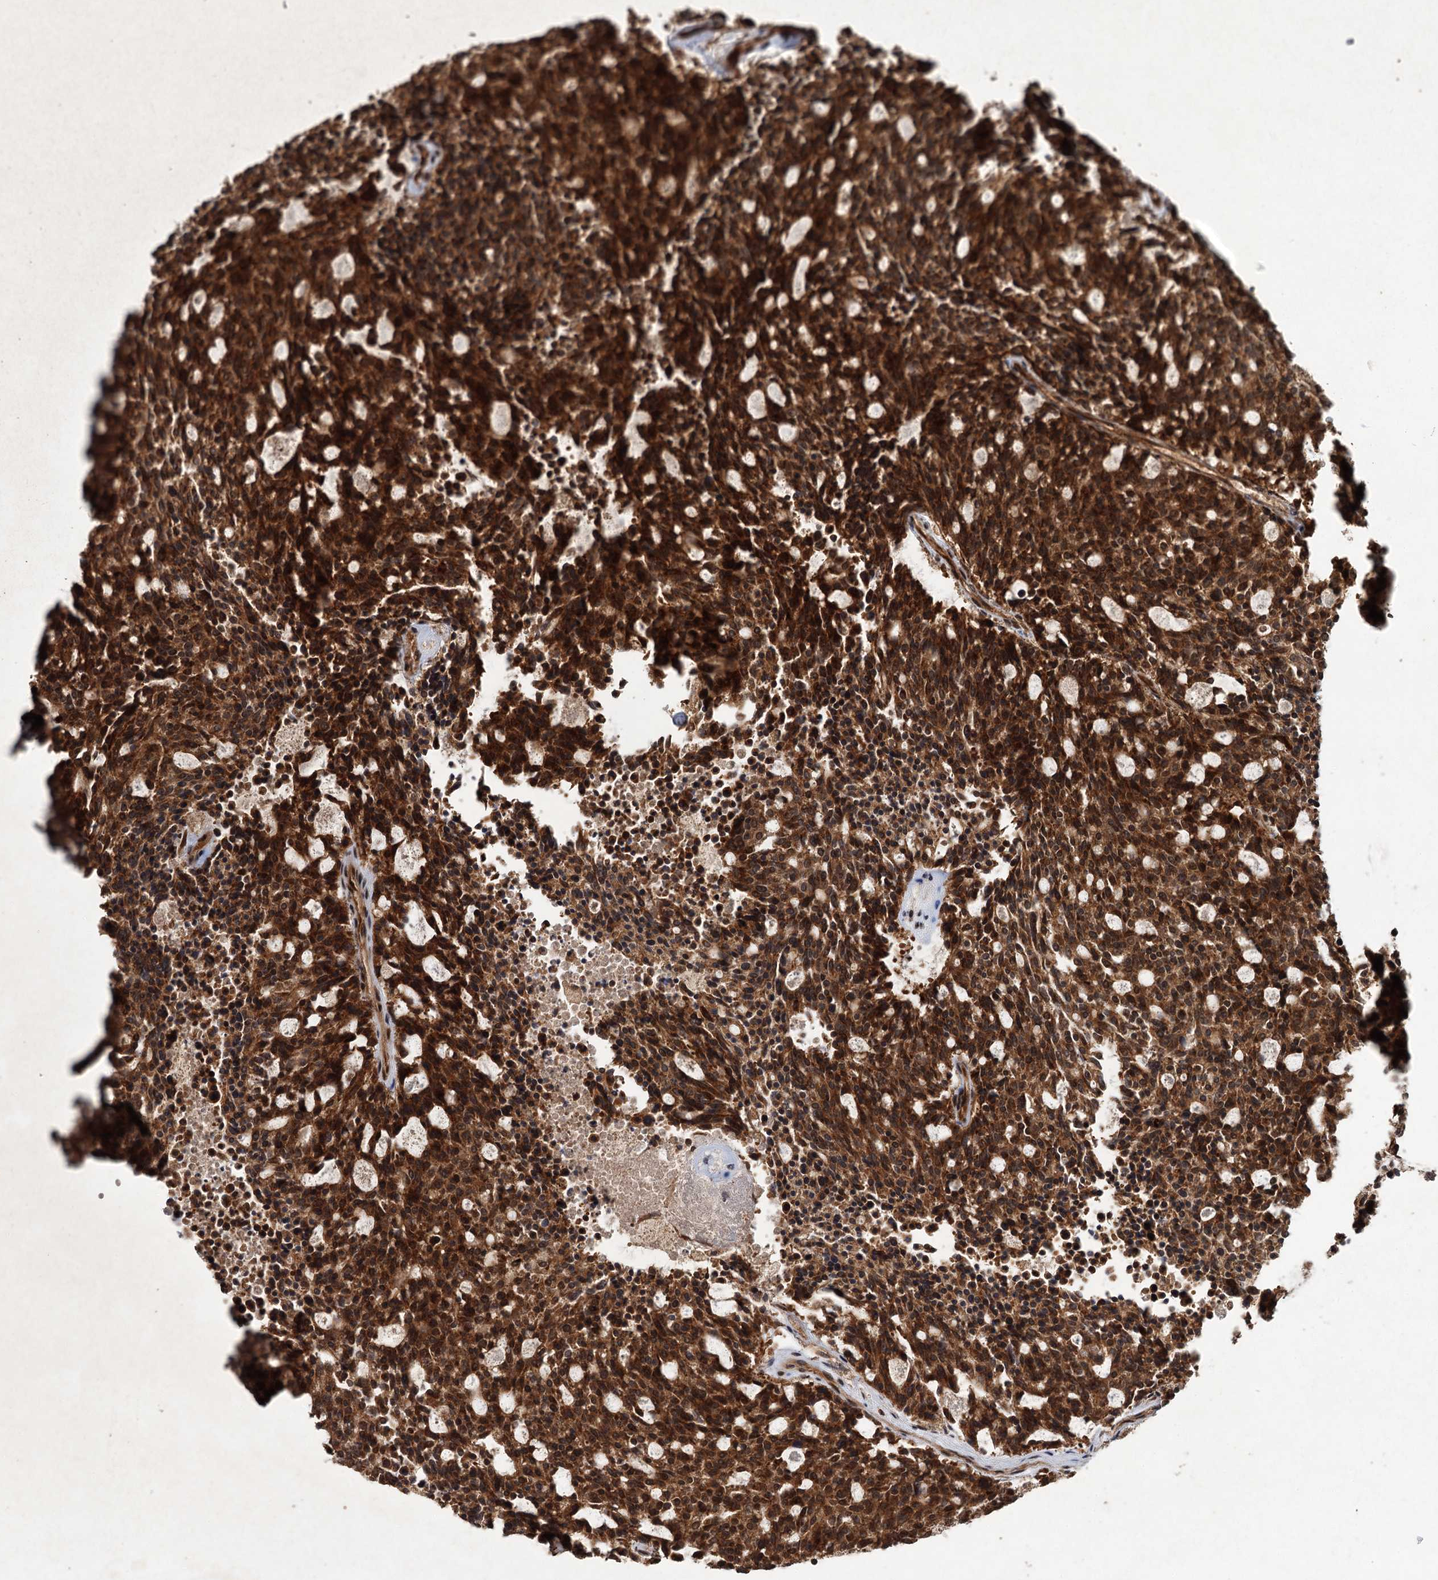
{"staining": {"intensity": "strong", "quantity": ">75%", "location": "cytoplasmic/membranous"}, "tissue": "carcinoid", "cell_type": "Tumor cells", "image_type": "cancer", "snomed": [{"axis": "morphology", "description": "Carcinoid, malignant, NOS"}, {"axis": "topography", "description": "Pancreas"}], "caption": "Malignant carcinoid was stained to show a protein in brown. There is high levels of strong cytoplasmic/membranous expression in approximately >75% of tumor cells.", "gene": "KANSL2", "patient": {"sex": "female", "age": 54}}